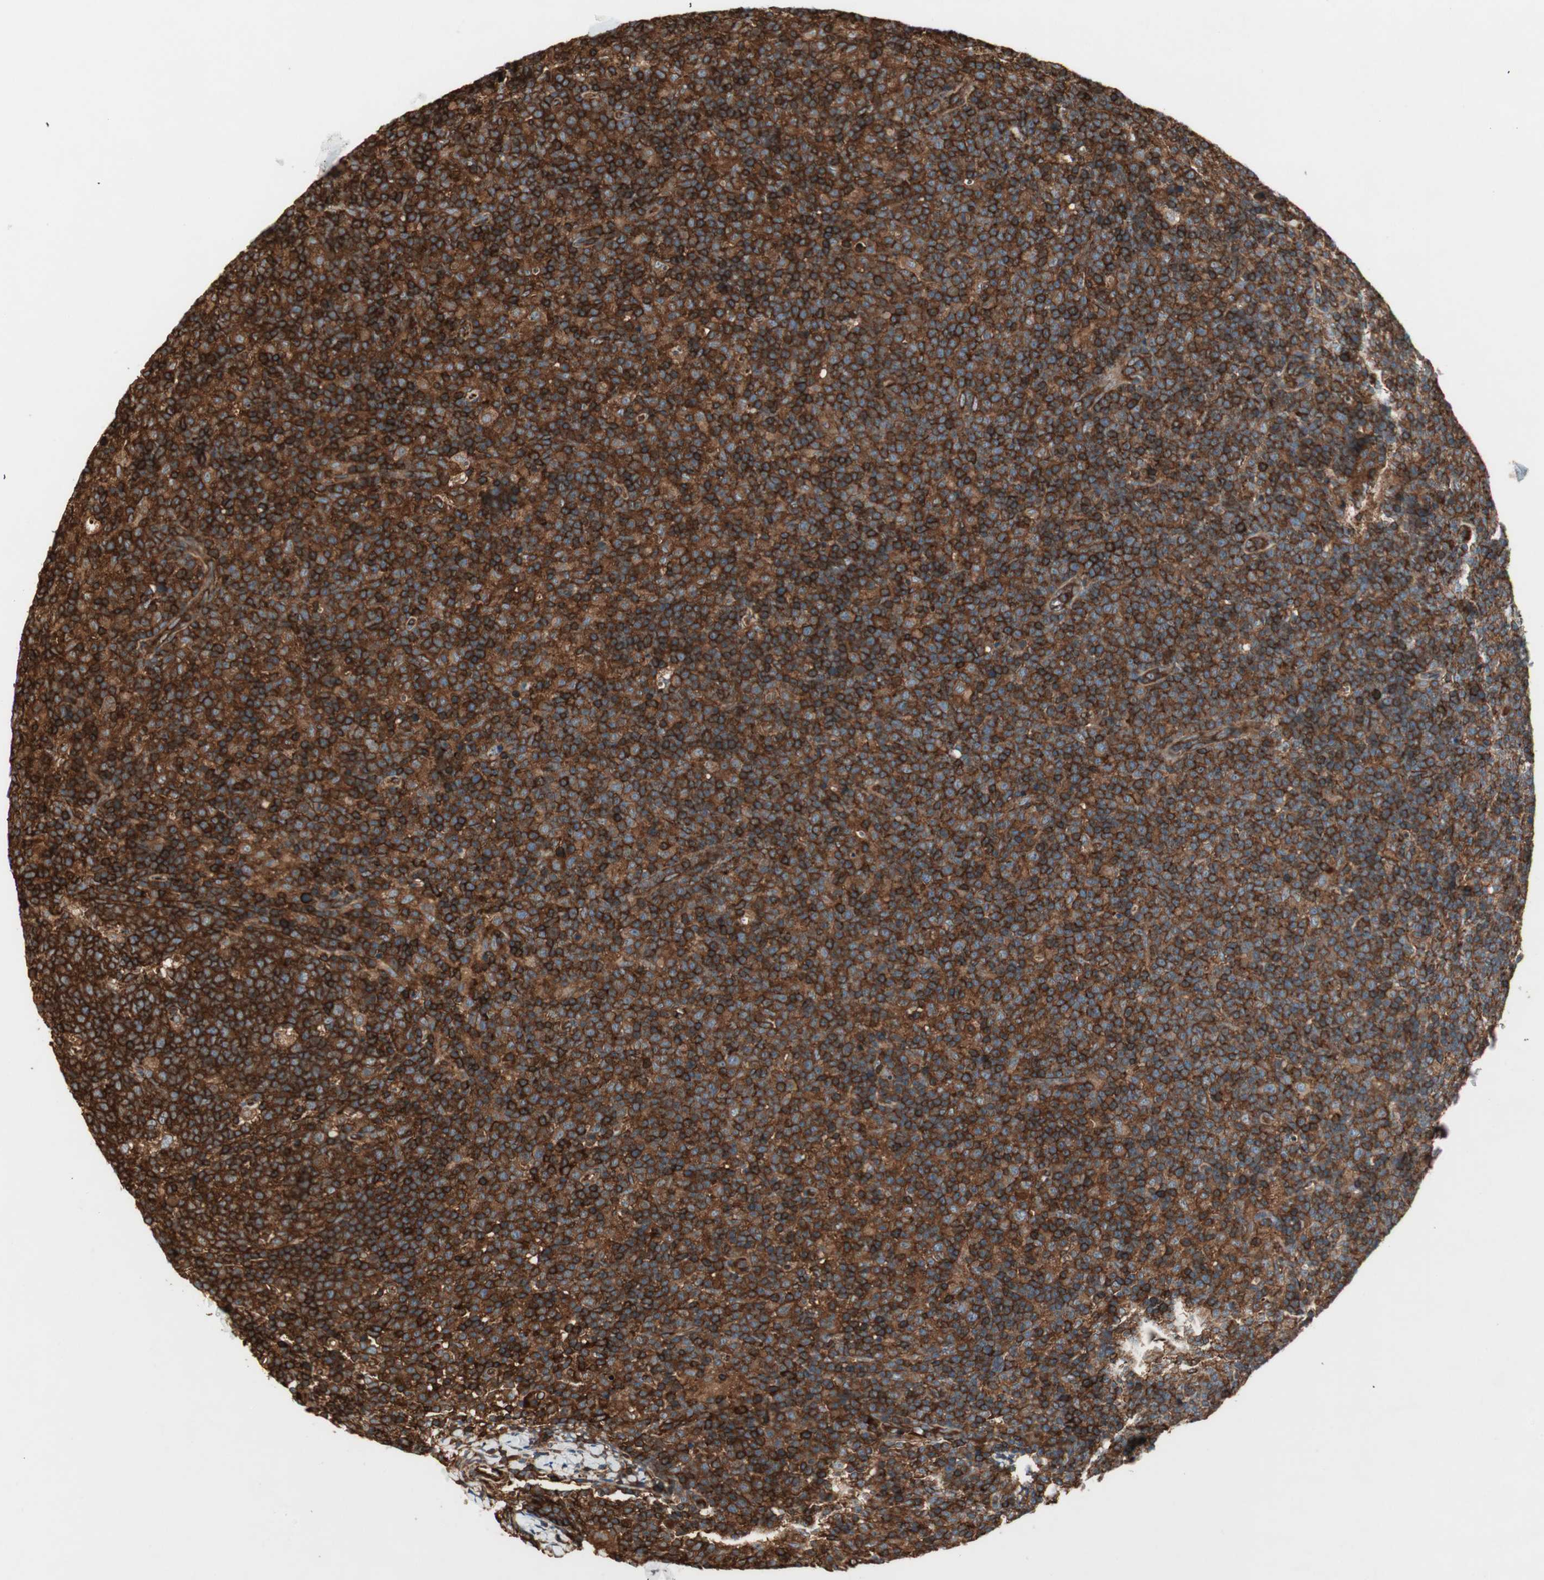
{"staining": {"intensity": "strong", "quantity": ">75%", "location": "cytoplasmic/membranous"}, "tissue": "lymph node", "cell_type": "Germinal center cells", "image_type": "normal", "snomed": [{"axis": "morphology", "description": "Normal tissue, NOS"}, {"axis": "morphology", "description": "Inflammation, NOS"}, {"axis": "topography", "description": "Lymph node"}], "caption": "Germinal center cells show high levels of strong cytoplasmic/membranous expression in approximately >75% of cells in normal human lymph node.", "gene": "TCP11L1", "patient": {"sex": "male", "age": 55}}